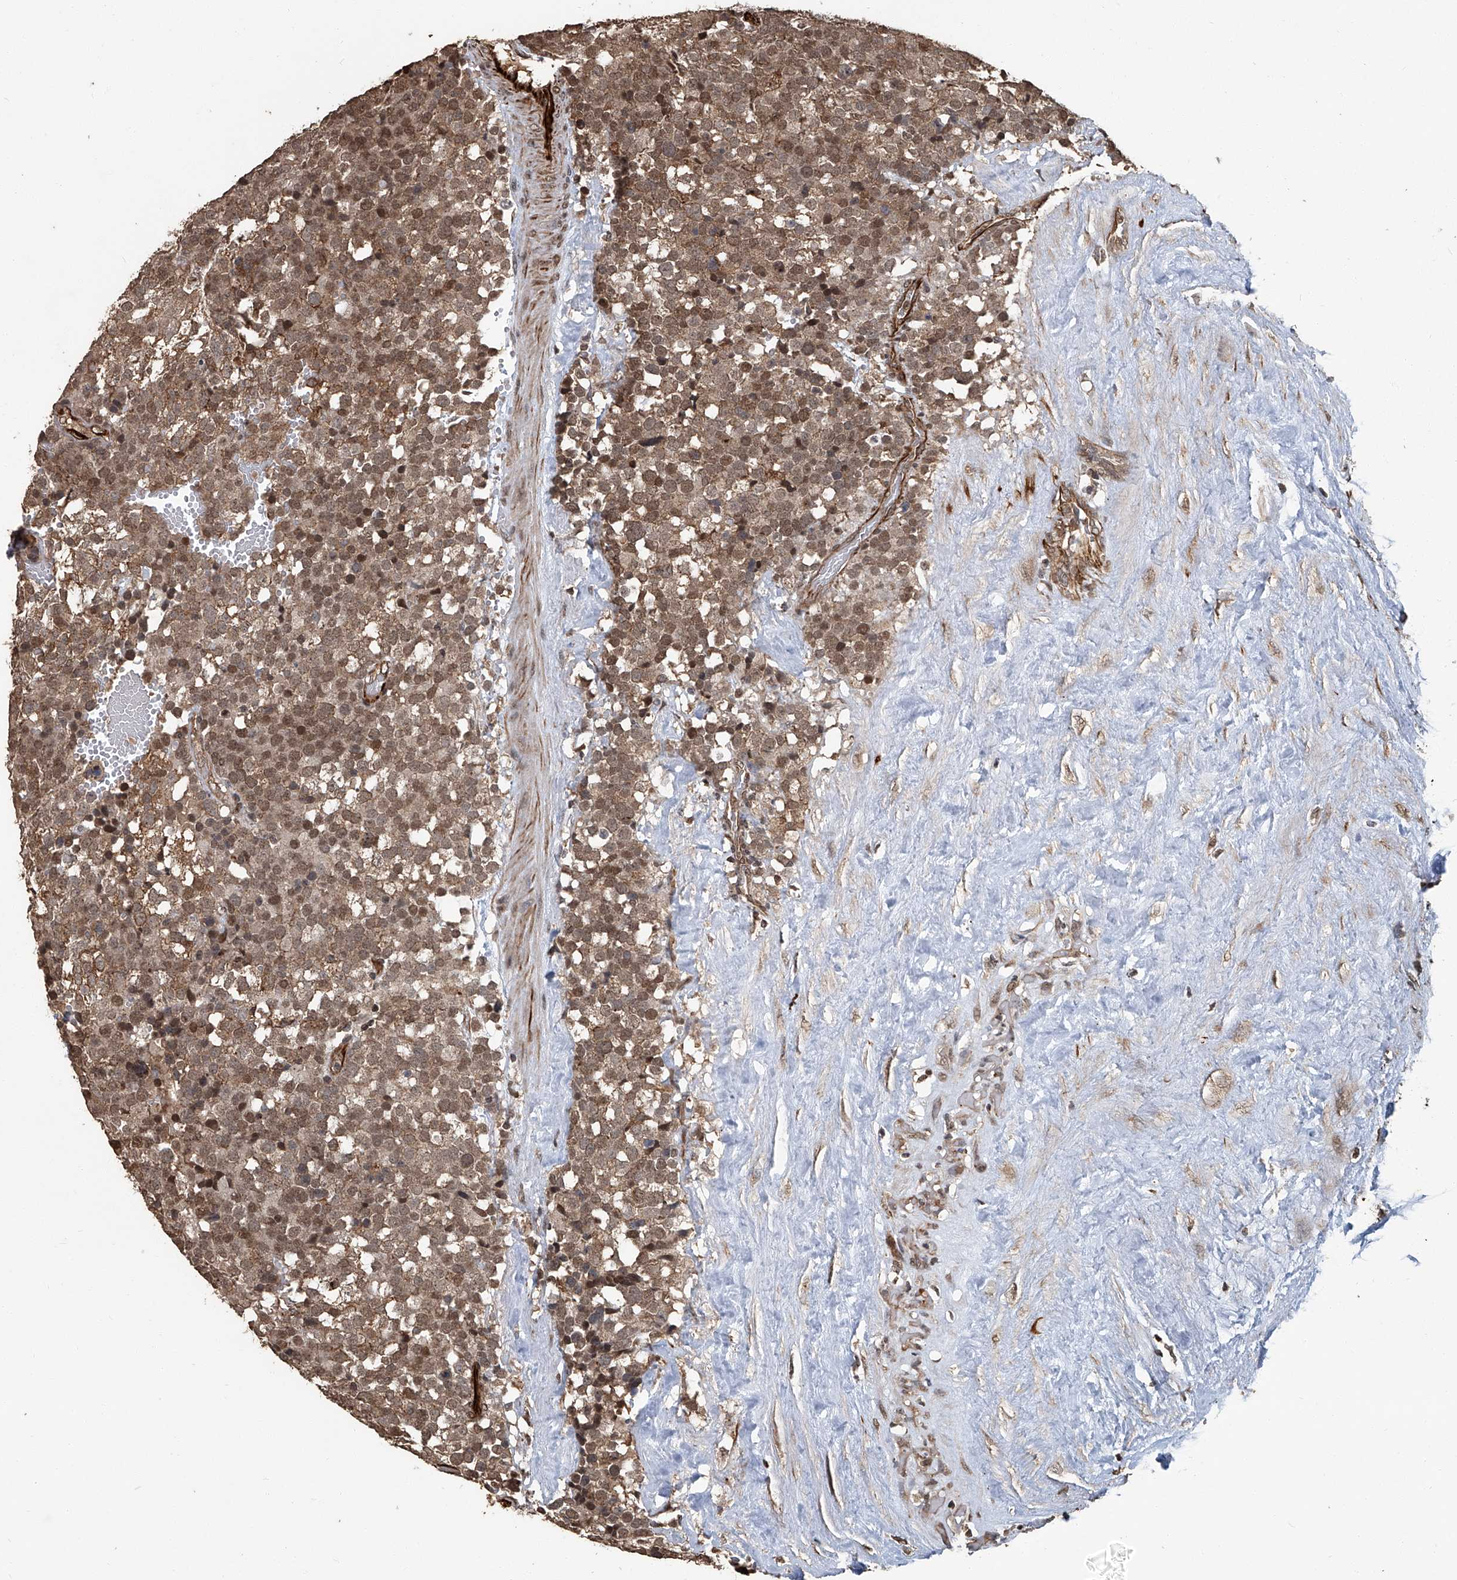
{"staining": {"intensity": "moderate", "quantity": ">75%", "location": "cytoplasmic/membranous,nuclear"}, "tissue": "testis cancer", "cell_type": "Tumor cells", "image_type": "cancer", "snomed": [{"axis": "morphology", "description": "Seminoma, NOS"}, {"axis": "topography", "description": "Testis"}], "caption": "Immunohistochemistry (IHC) histopathology image of neoplastic tissue: human seminoma (testis) stained using immunohistochemistry reveals medium levels of moderate protein expression localized specifically in the cytoplasmic/membranous and nuclear of tumor cells, appearing as a cytoplasmic/membranous and nuclear brown color.", "gene": "GPR132", "patient": {"sex": "male", "age": 71}}